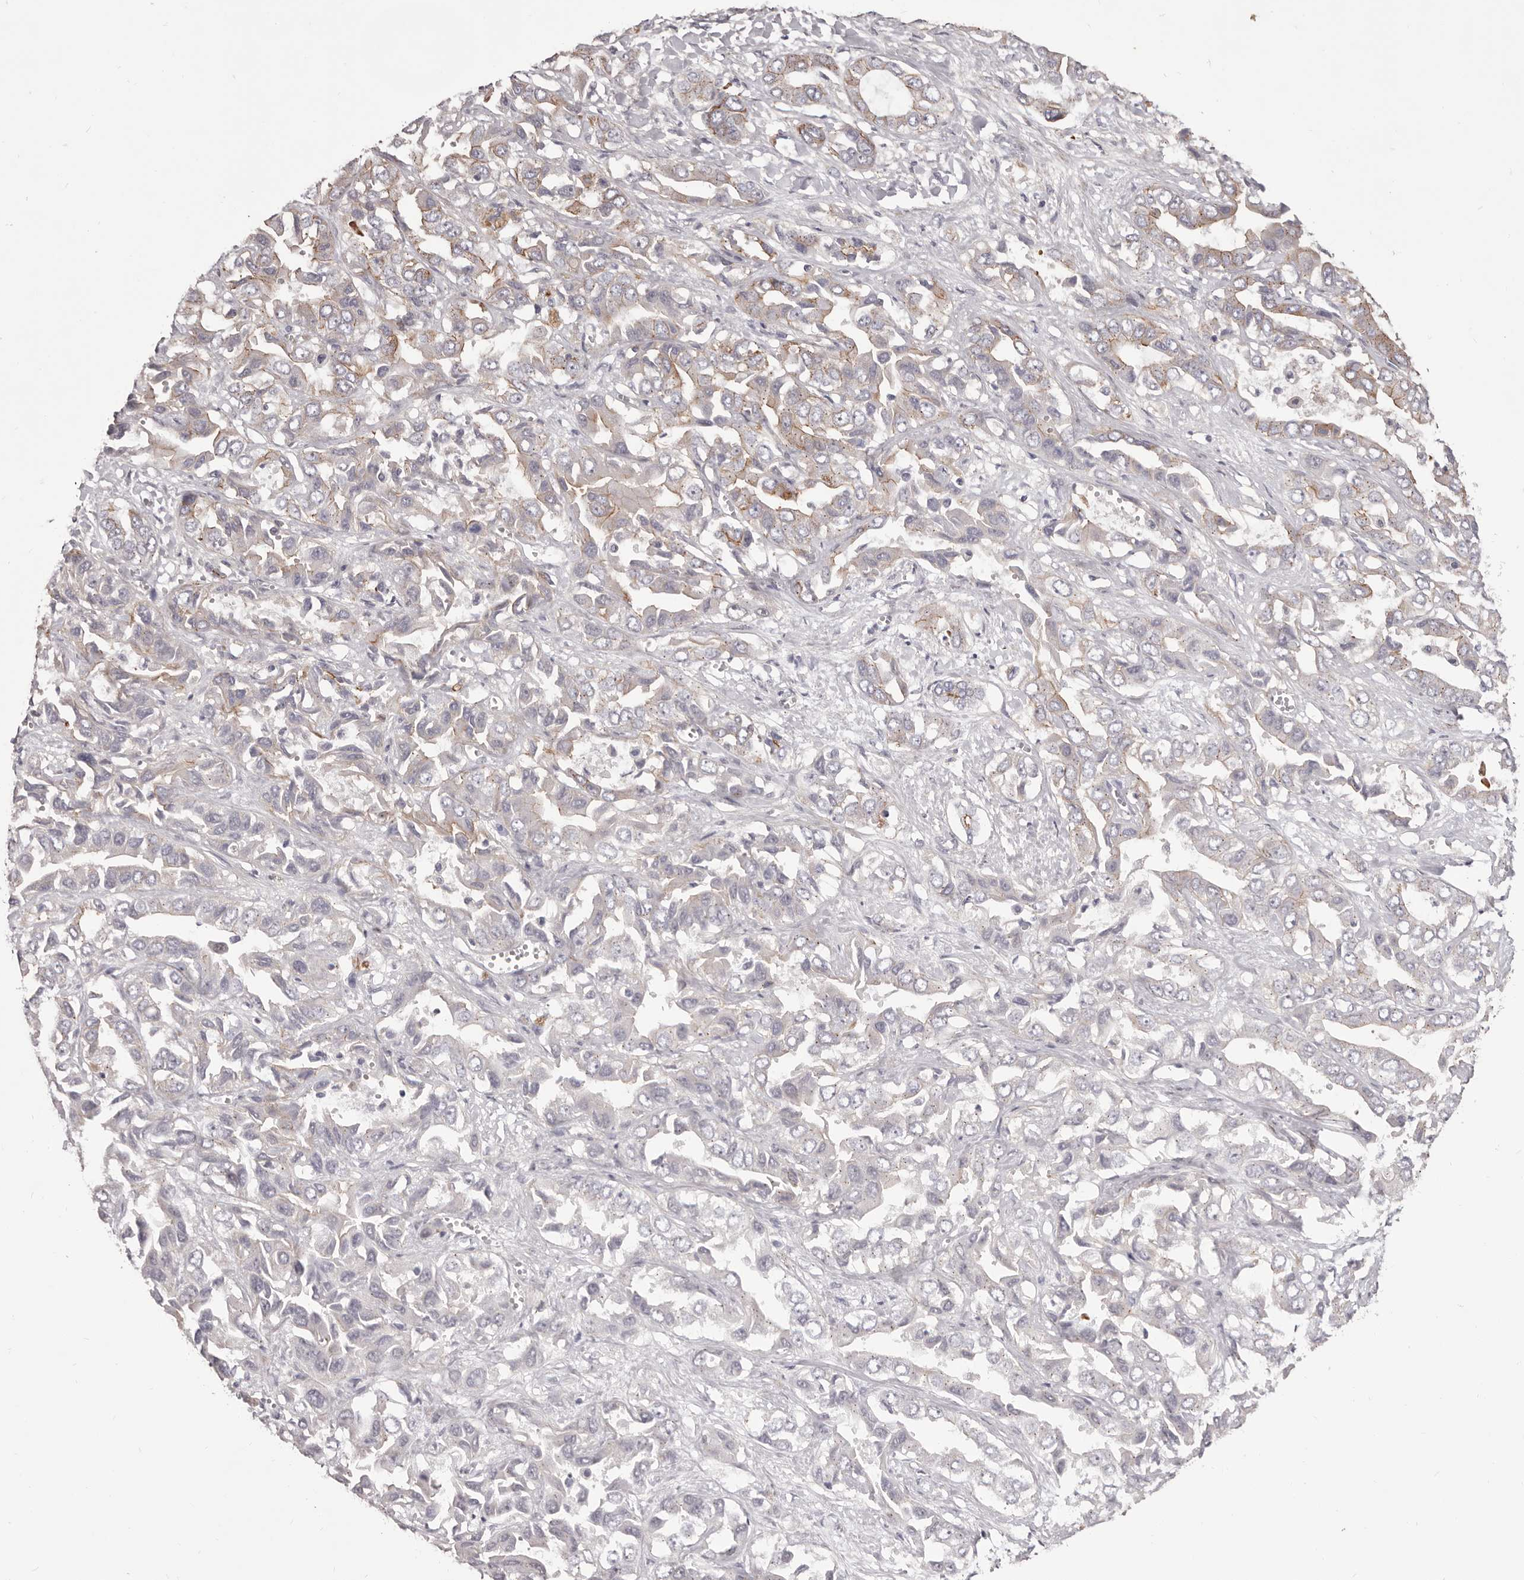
{"staining": {"intensity": "moderate", "quantity": "<25%", "location": "cytoplasmic/membranous"}, "tissue": "liver cancer", "cell_type": "Tumor cells", "image_type": "cancer", "snomed": [{"axis": "morphology", "description": "Cholangiocarcinoma"}, {"axis": "topography", "description": "Liver"}], "caption": "This is a histology image of immunohistochemistry (IHC) staining of liver cancer (cholangiocarcinoma), which shows moderate positivity in the cytoplasmic/membranous of tumor cells.", "gene": "PEG10", "patient": {"sex": "female", "age": 52}}